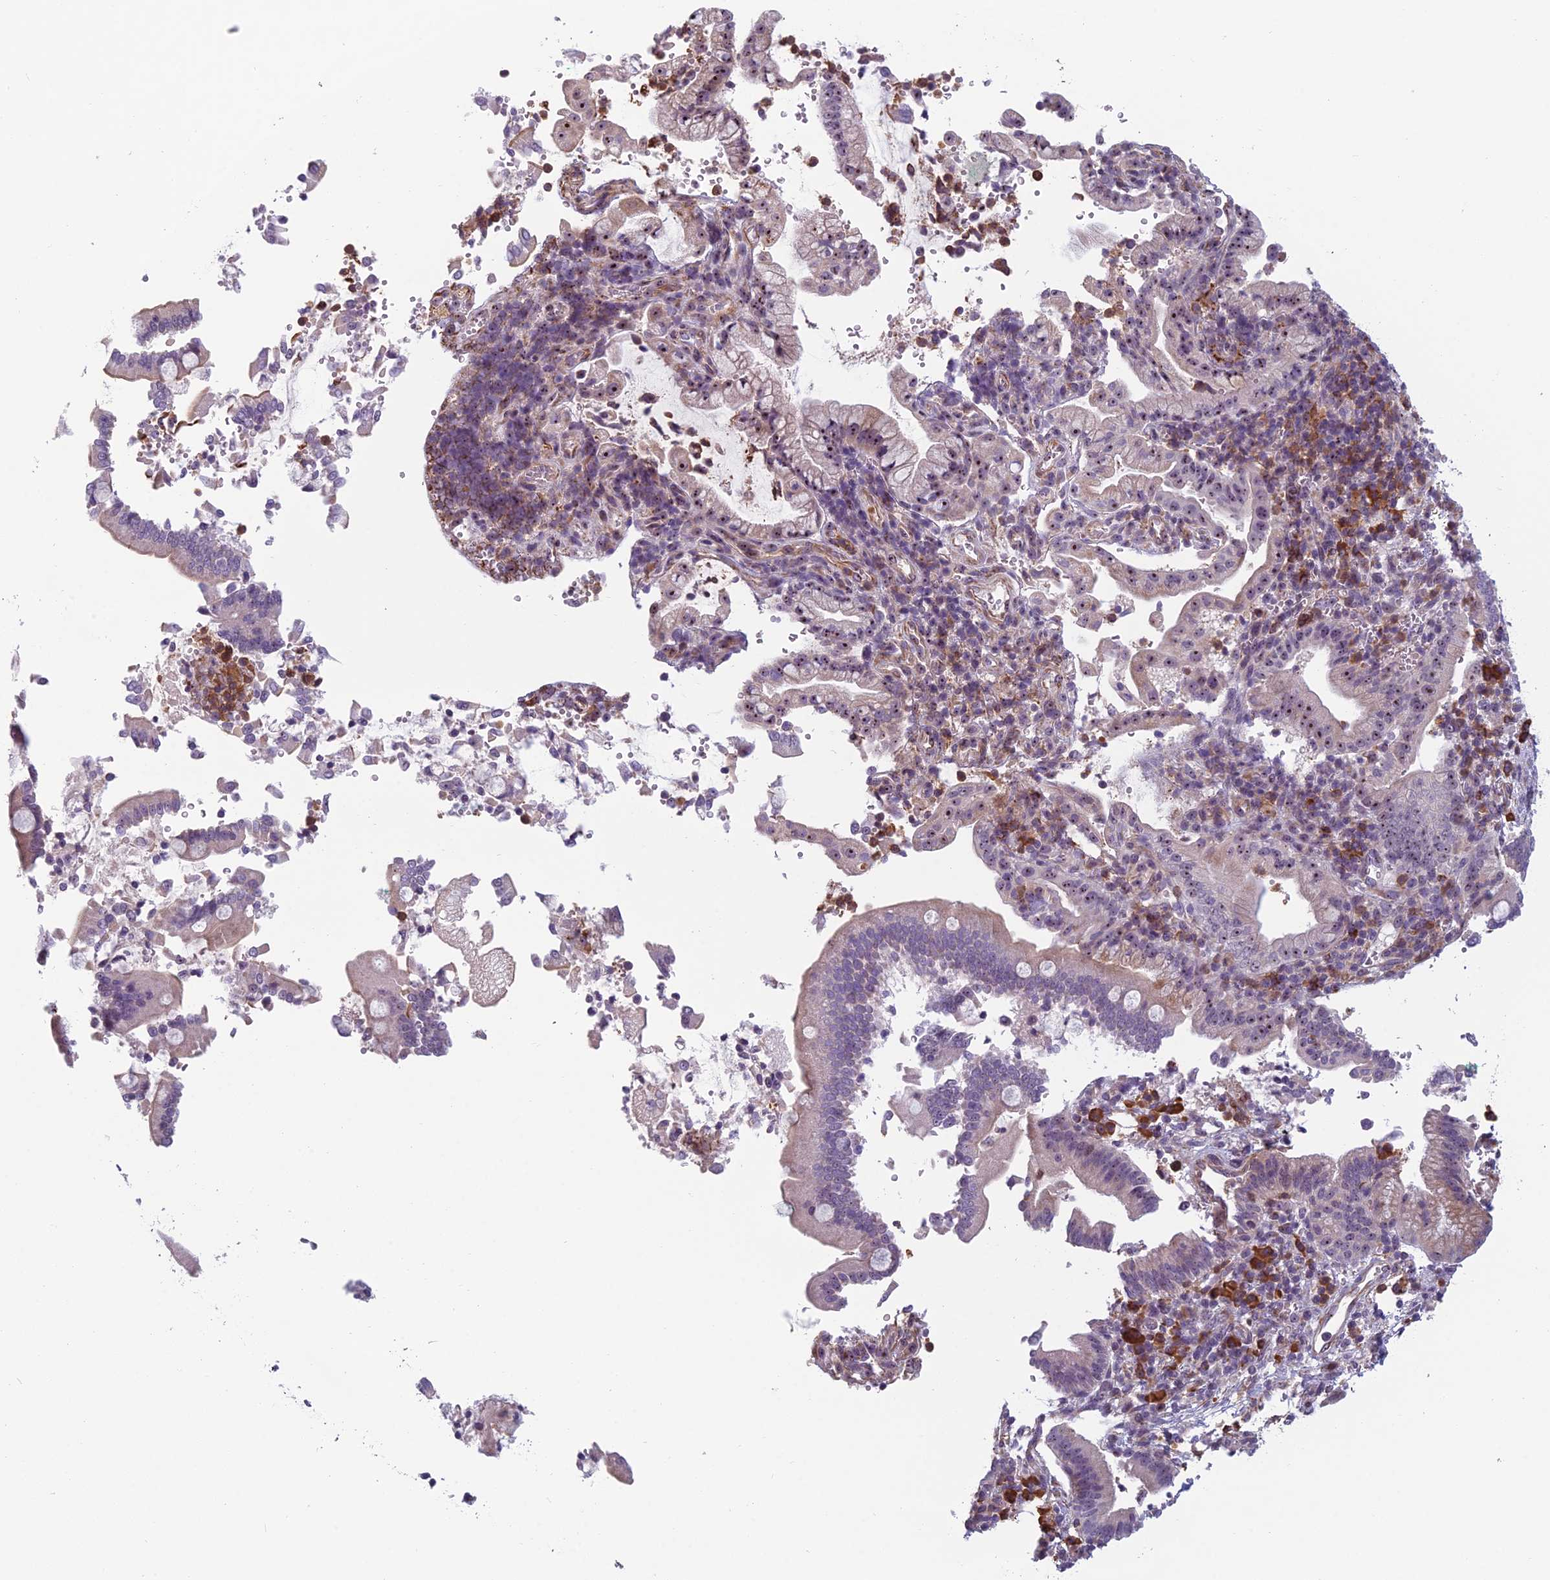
{"staining": {"intensity": "moderate", "quantity": ">75%", "location": "nuclear"}, "tissue": "pancreatic cancer", "cell_type": "Tumor cells", "image_type": "cancer", "snomed": [{"axis": "morphology", "description": "Normal tissue, NOS"}, {"axis": "morphology", "description": "Adenocarcinoma, NOS"}, {"axis": "topography", "description": "Pancreas"}], "caption": "Immunohistochemical staining of adenocarcinoma (pancreatic) reveals medium levels of moderate nuclear positivity in about >75% of tumor cells.", "gene": "NOC2L", "patient": {"sex": "female", "age": 55}}